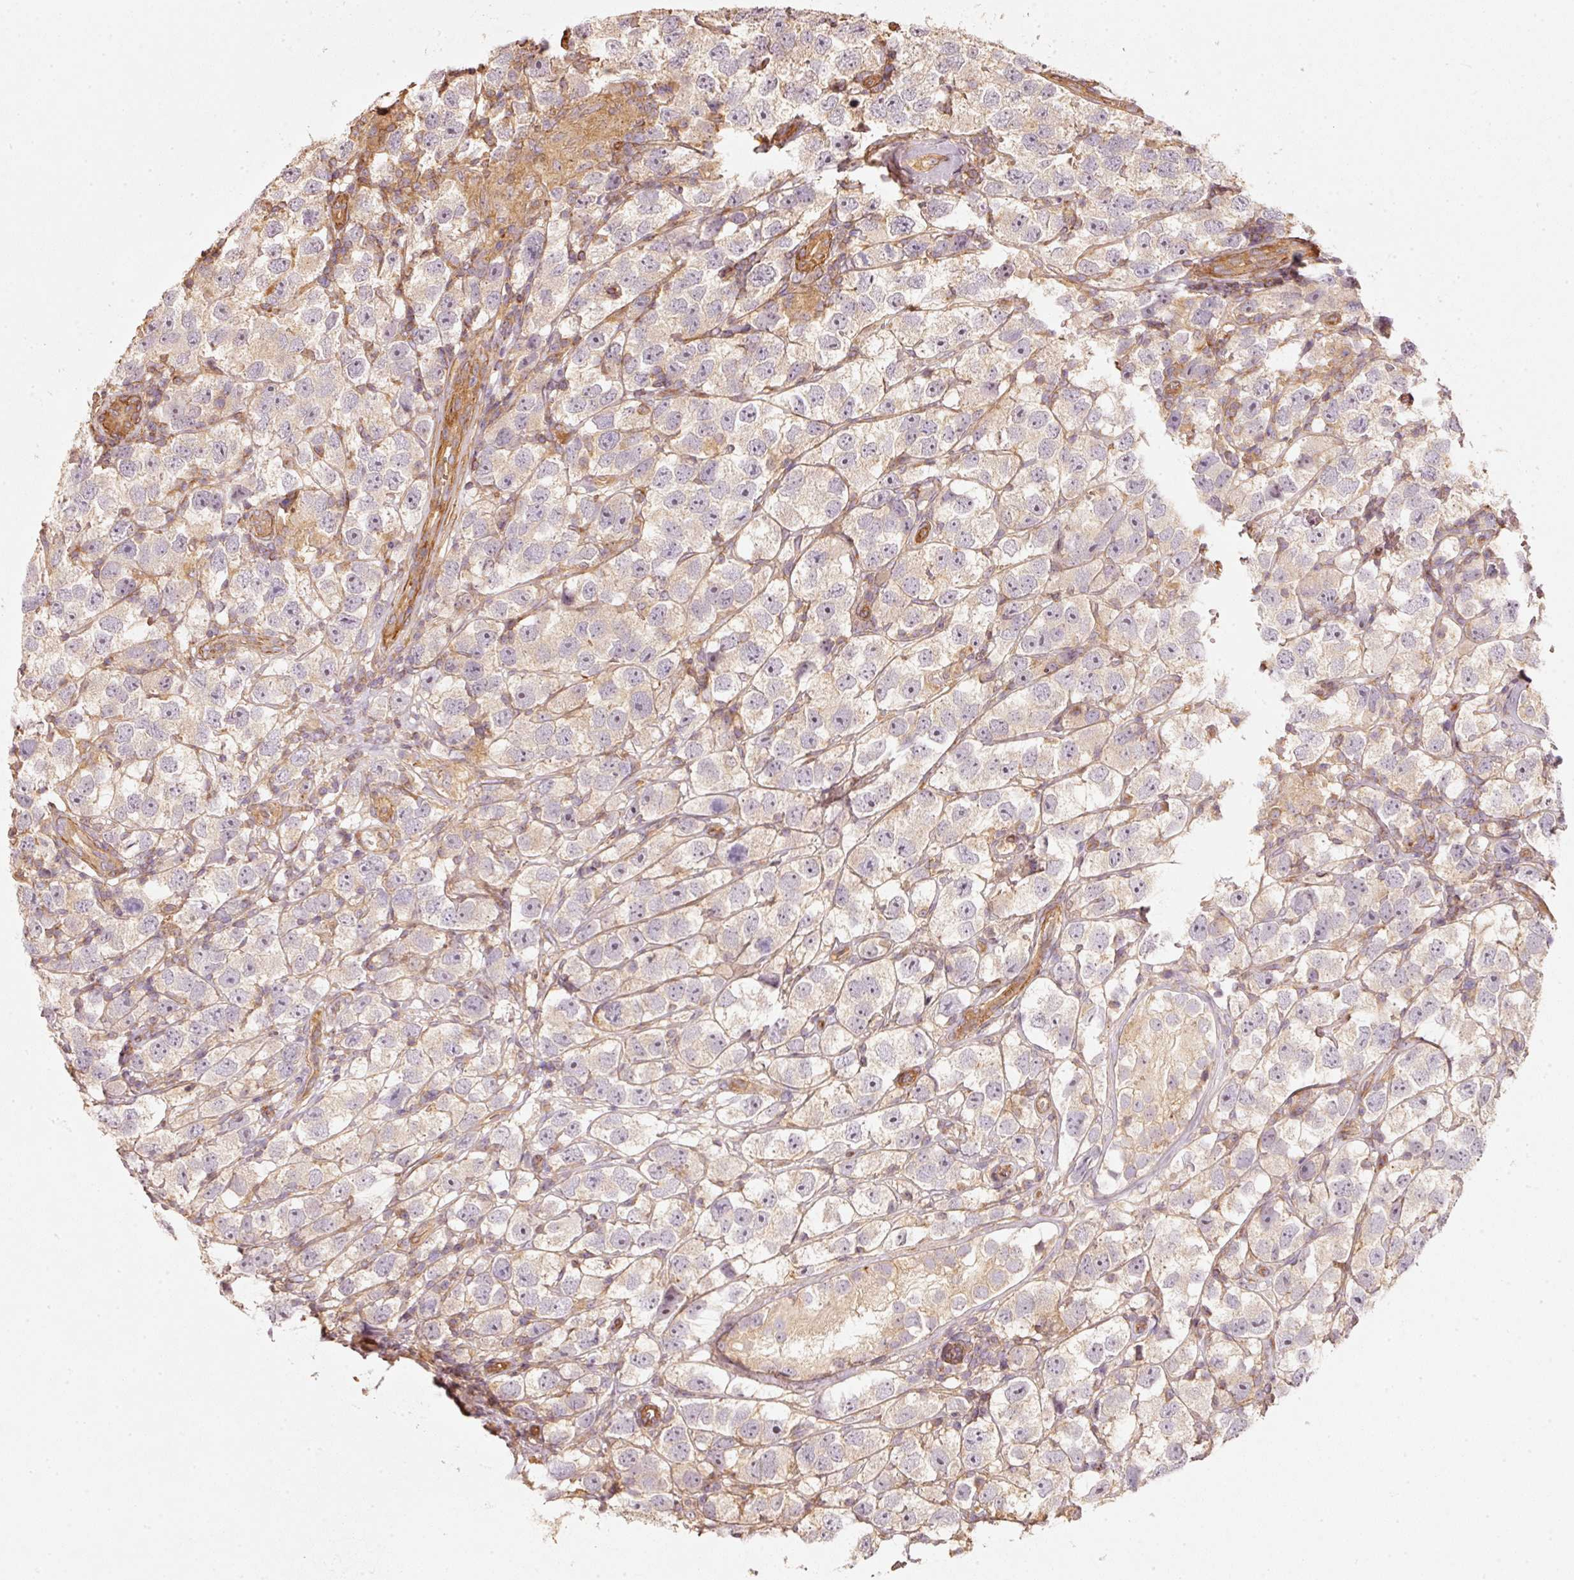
{"staining": {"intensity": "negative", "quantity": "none", "location": "none"}, "tissue": "testis cancer", "cell_type": "Tumor cells", "image_type": "cancer", "snomed": [{"axis": "morphology", "description": "Seminoma, NOS"}, {"axis": "topography", "description": "Testis"}], "caption": "Immunohistochemistry (IHC) of human testis cancer (seminoma) shows no positivity in tumor cells. Brightfield microscopy of IHC stained with DAB (brown) and hematoxylin (blue), captured at high magnification.", "gene": "CEP95", "patient": {"sex": "male", "age": 26}}